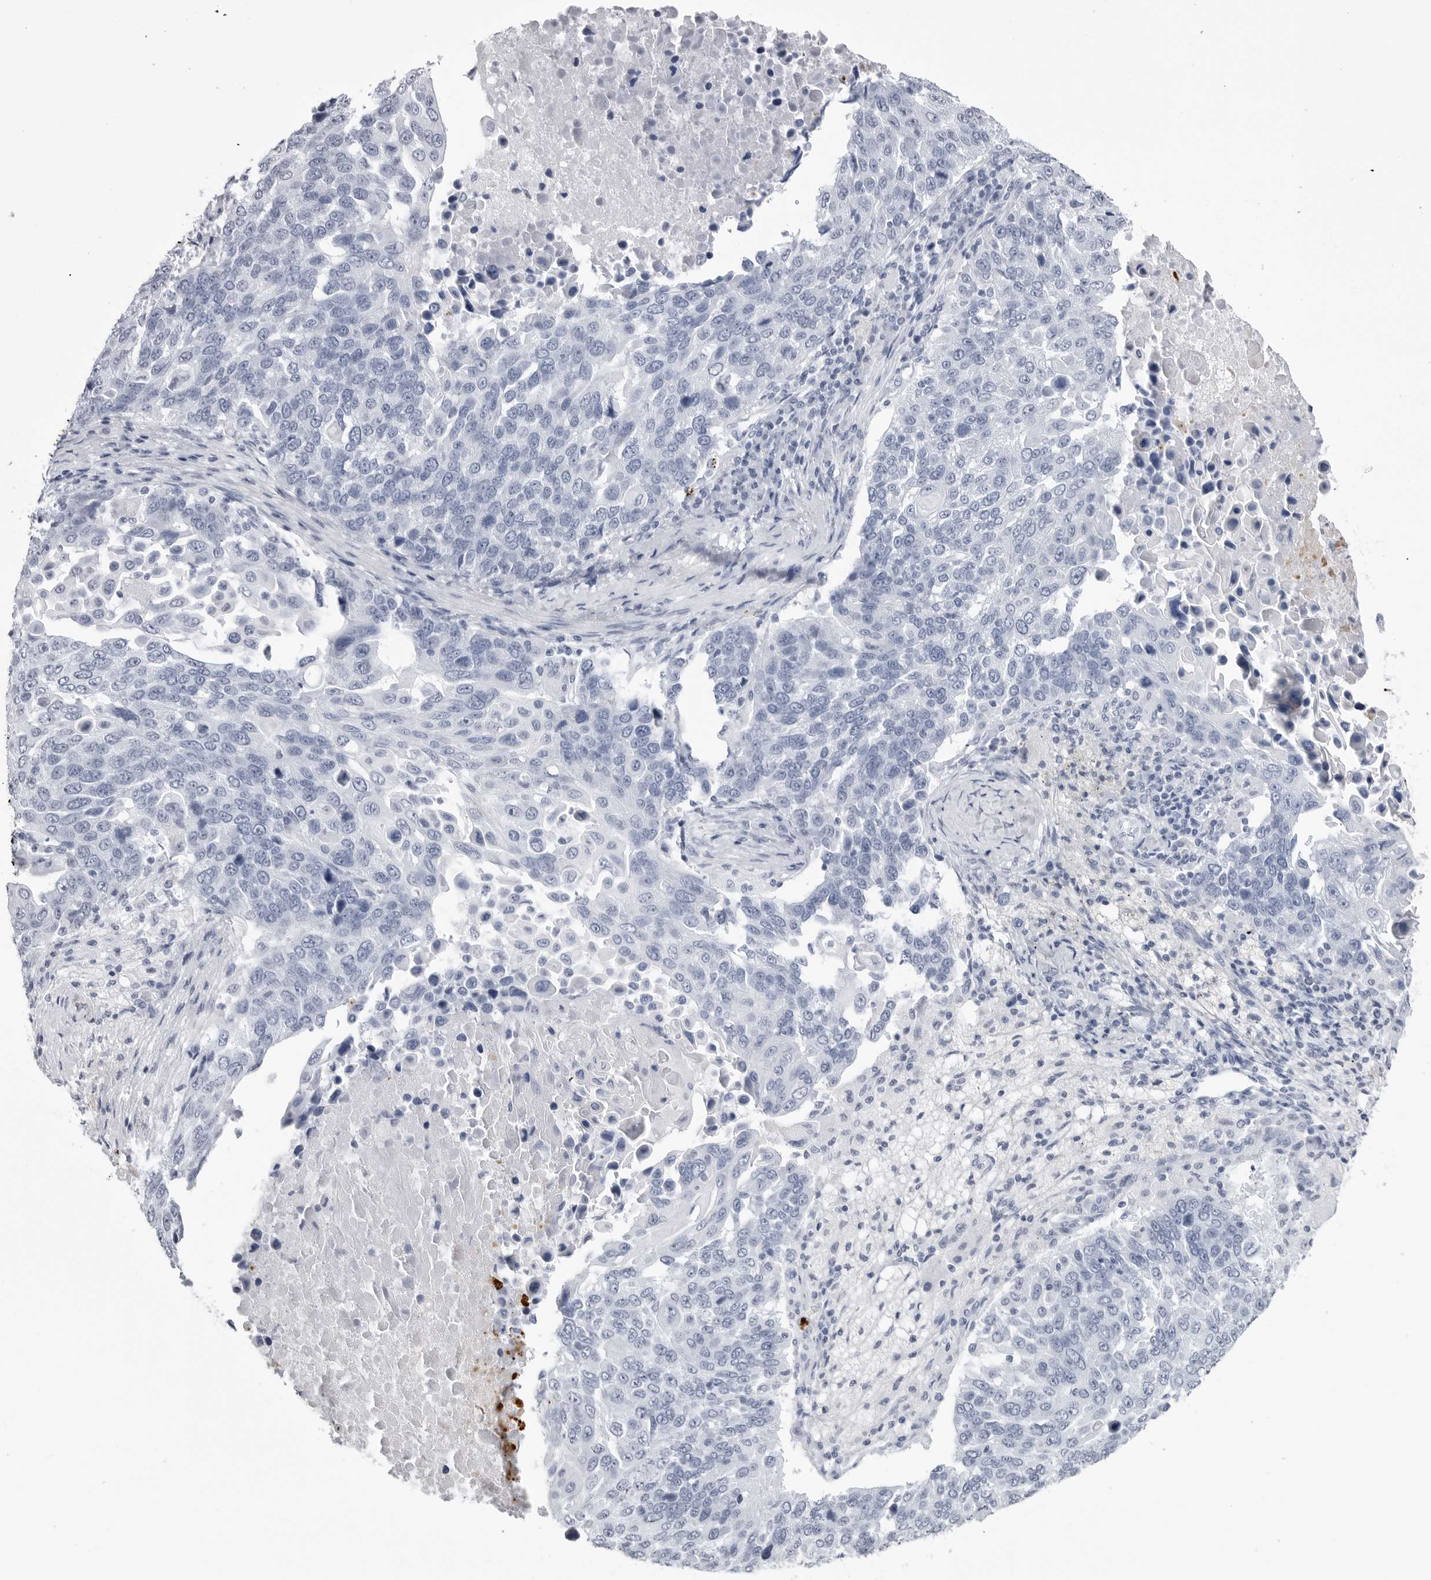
{"staining": {"intensity": "negative", "quantity": "none", "location": "none"}, "tissue": "lung cancer", "cell_type": "Tumor cells", "image_type": "cancer", "snomed": [{"axis": "morphology", "description": "Squamous cell carcinoma, NOS"}, {"axis": "topography", "description": "Lung"}], "caption": "An immunohistochemistry photomicrograph of lung cancer is shown. There is no staining in tumor cells of lung cancer.", "gene": "COL26A1", "patient": {"sex": "male", "age": 66}}